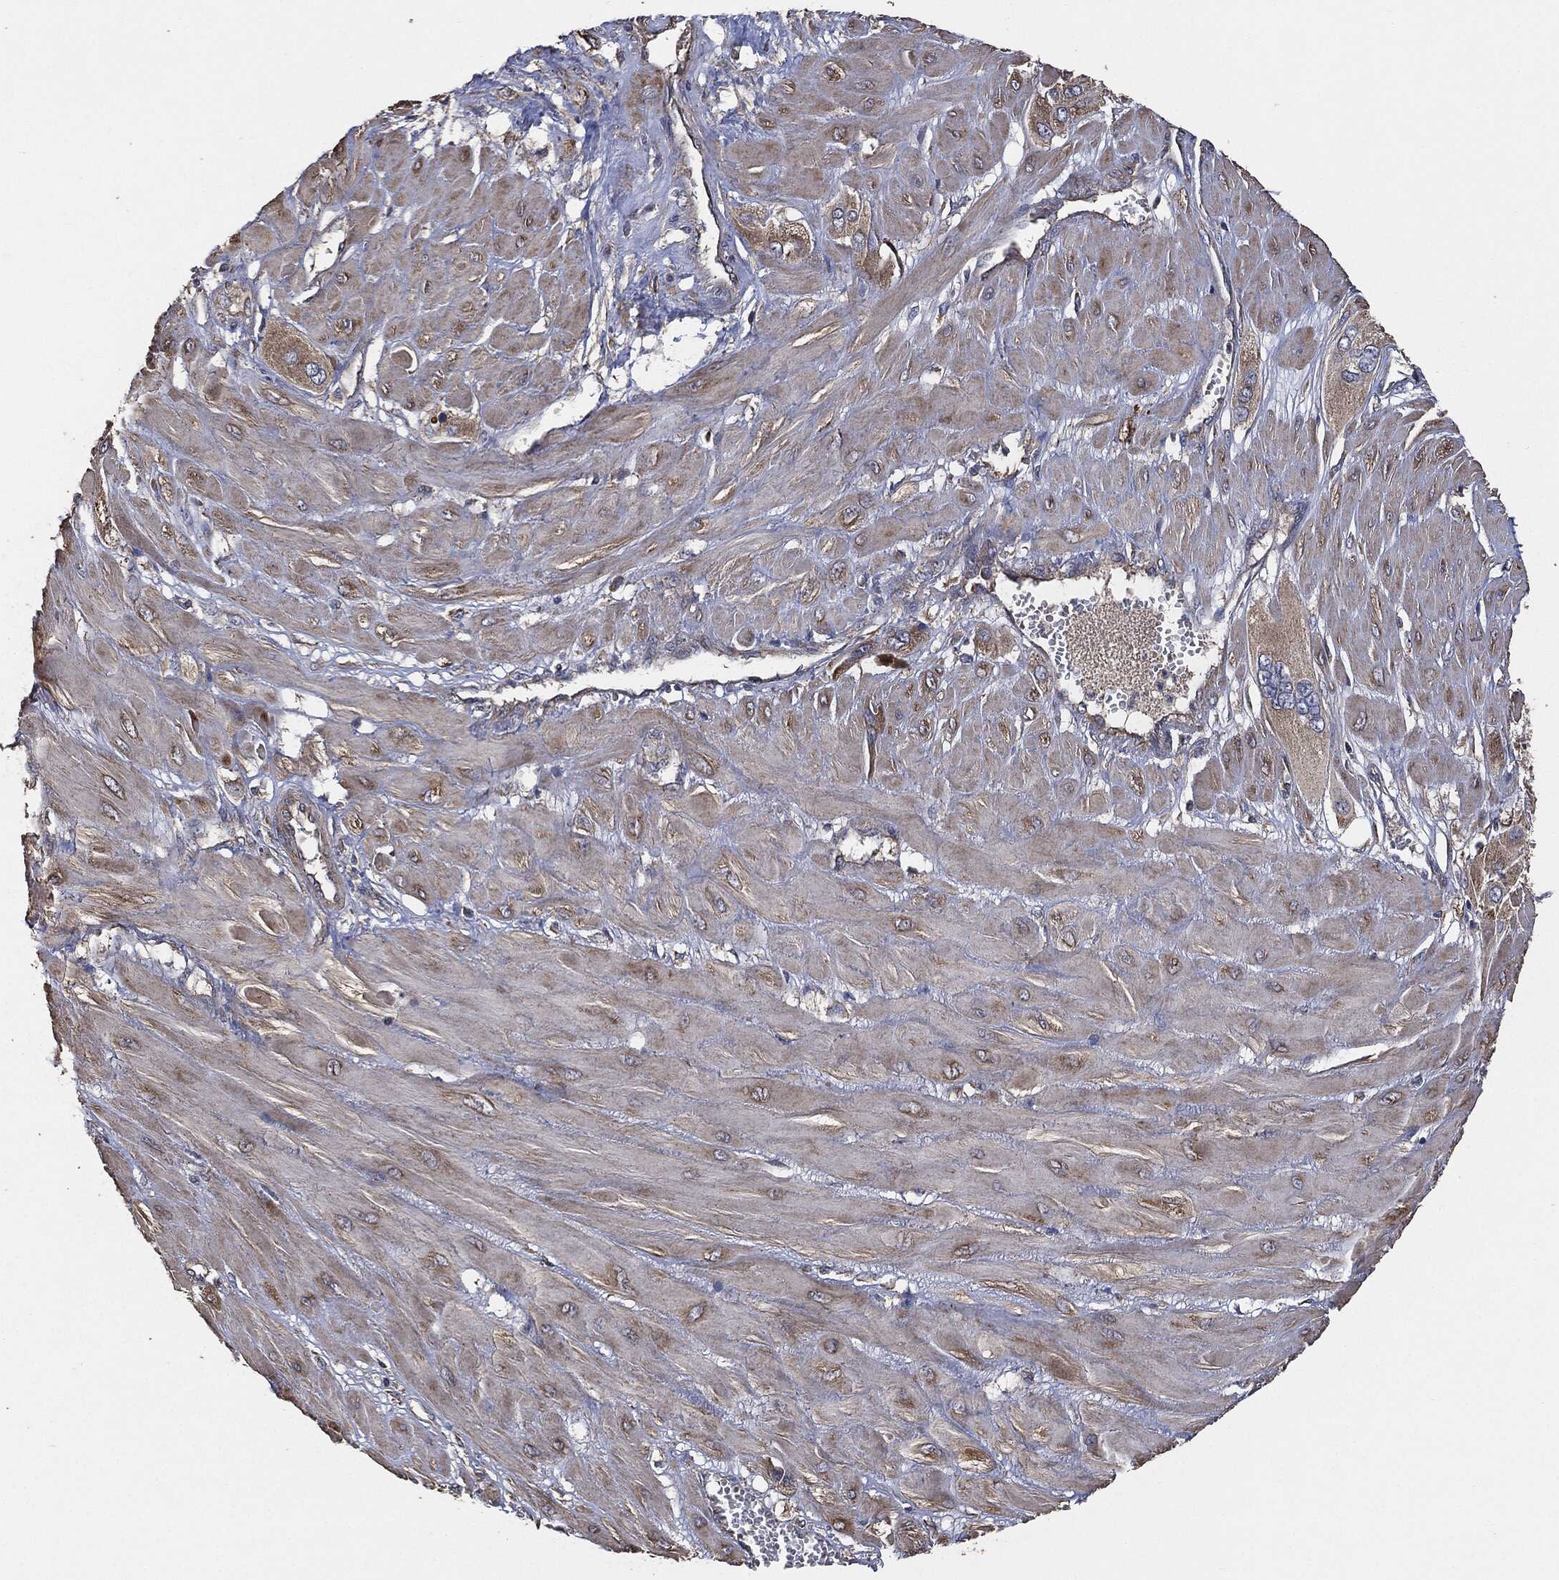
{"staining": {"intensity": "weak", "quantity": "<25%", "location": "cytoplasmic/membranous"}, "tissue": "cervical cancer", "cell_type": "Tumor cells", "image_type": "cancer", "snomed": [{"axis": "morphology", "description": "Squamous cell carcinoma, NOS"}, {"axis": "topography", "description": "Cervix"}], "caption": "Tumor cells show no significant positivity in cervical squamous cell carcinoma. (DAB IHC visualized using brightfield microscopy, high magnification).", "gene": "STK3", "patient": {"sex": "female", "age": 34}}